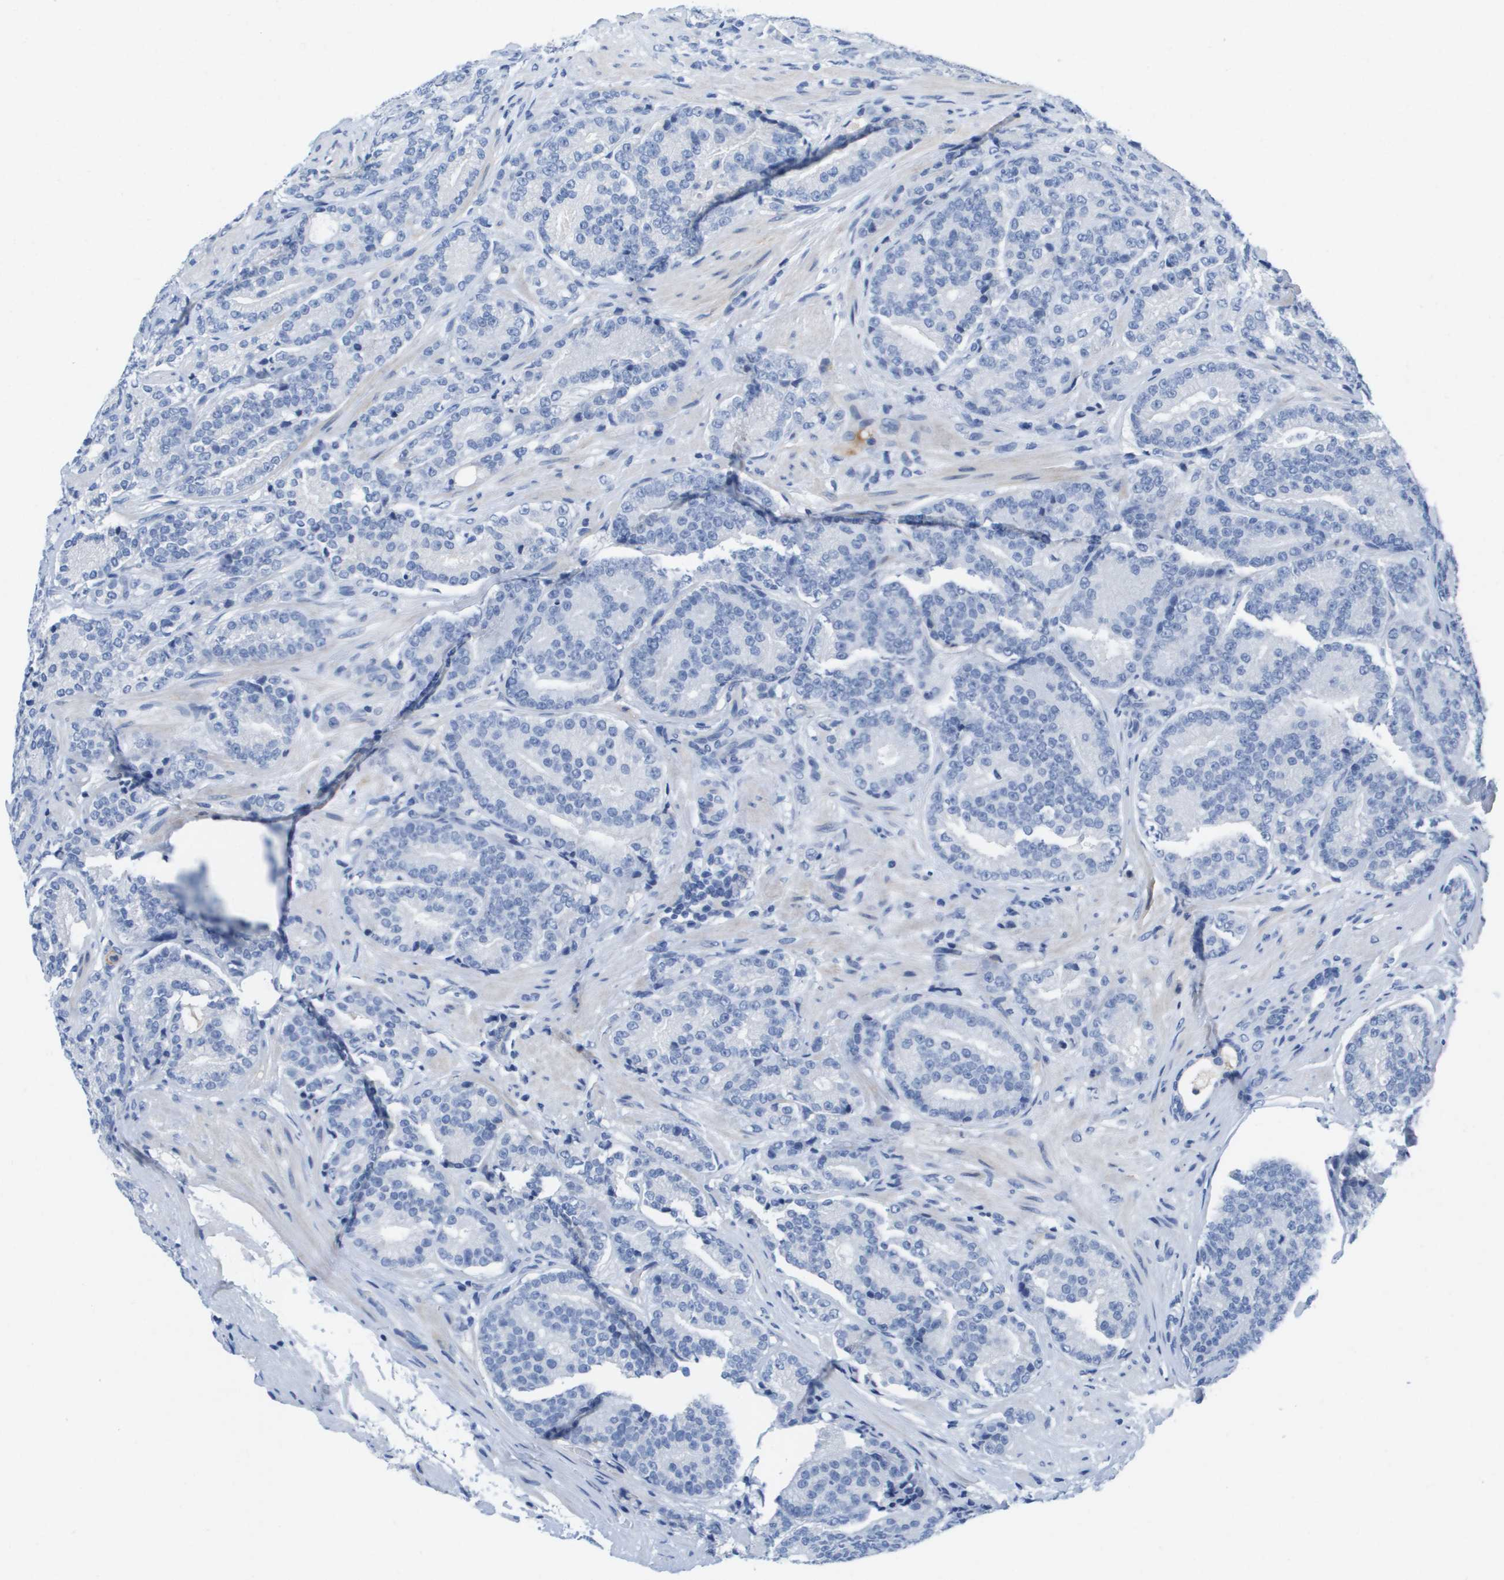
{"staining": {"intensity": "negative", "quantity": "none", "location": "none"}, "tissue": "prostate cancer", "cell_type": "Tumor cells", "image_type": "cancer", "snomed": [{"axis": "morphology", "description": "Adenocarcinoma, High grade"}, {"axis": "topography", "description": "Prostate"}], "caption": "Tumor cells show no significant protein staining in prostate high-grade adenocarcinoma.", "gene": "APOA1", "patient": {"sex": "male", "age": 61}}